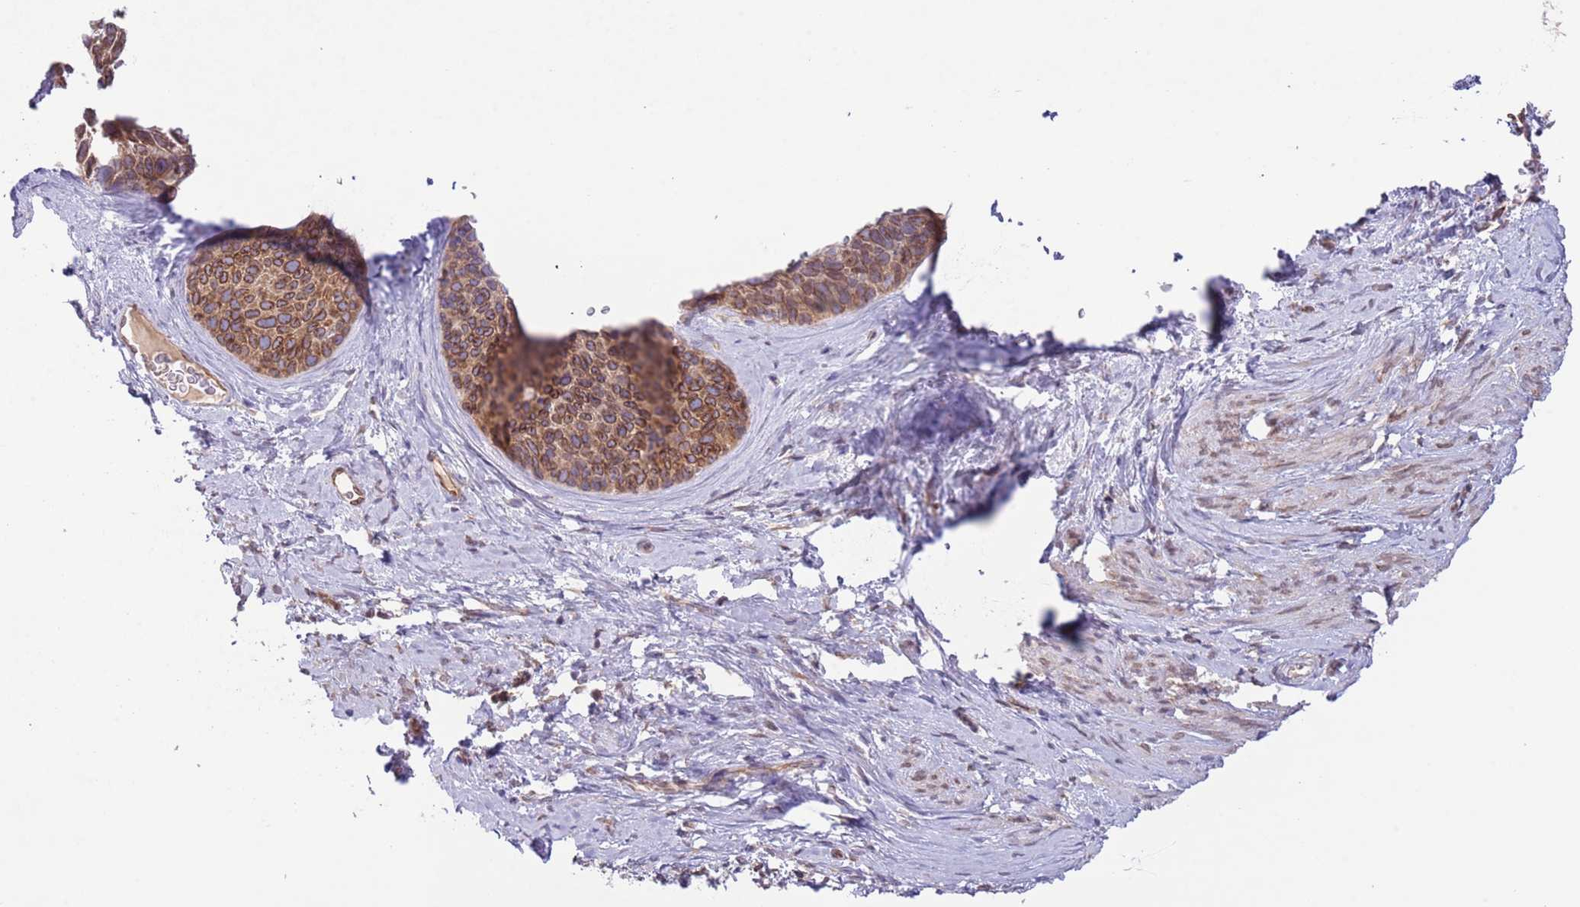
{"staining": {"intensity": "strong", "quantity": ">75%", "location": "cytoplasmic/membranous"}, "tissue": "cervical cancer", "cell_type": "Tumor cells", "image_type": "cancer", "snomed": [{"axis": "morphology", "description": "Squamous cell carcinoma, NOS"}, {"axis": "topography", "description": "Cervix"}], "caption": "Immunohistochemistry staining of cervical cancer (squamous cell carcinoma), which displays high levels of strong cytoplasmic/membranous staining in approximately >75% of tumor cells indicating strong cytoplasmic/membranous protein staining. The staining was performed using DAB (3,3'-diaminobenzidine) (brown) for protein detection and nuclei were counterstained in hematoxylin (blue).", "gene": "EBPL", "patient": {"sex": "female", "age": 80}}